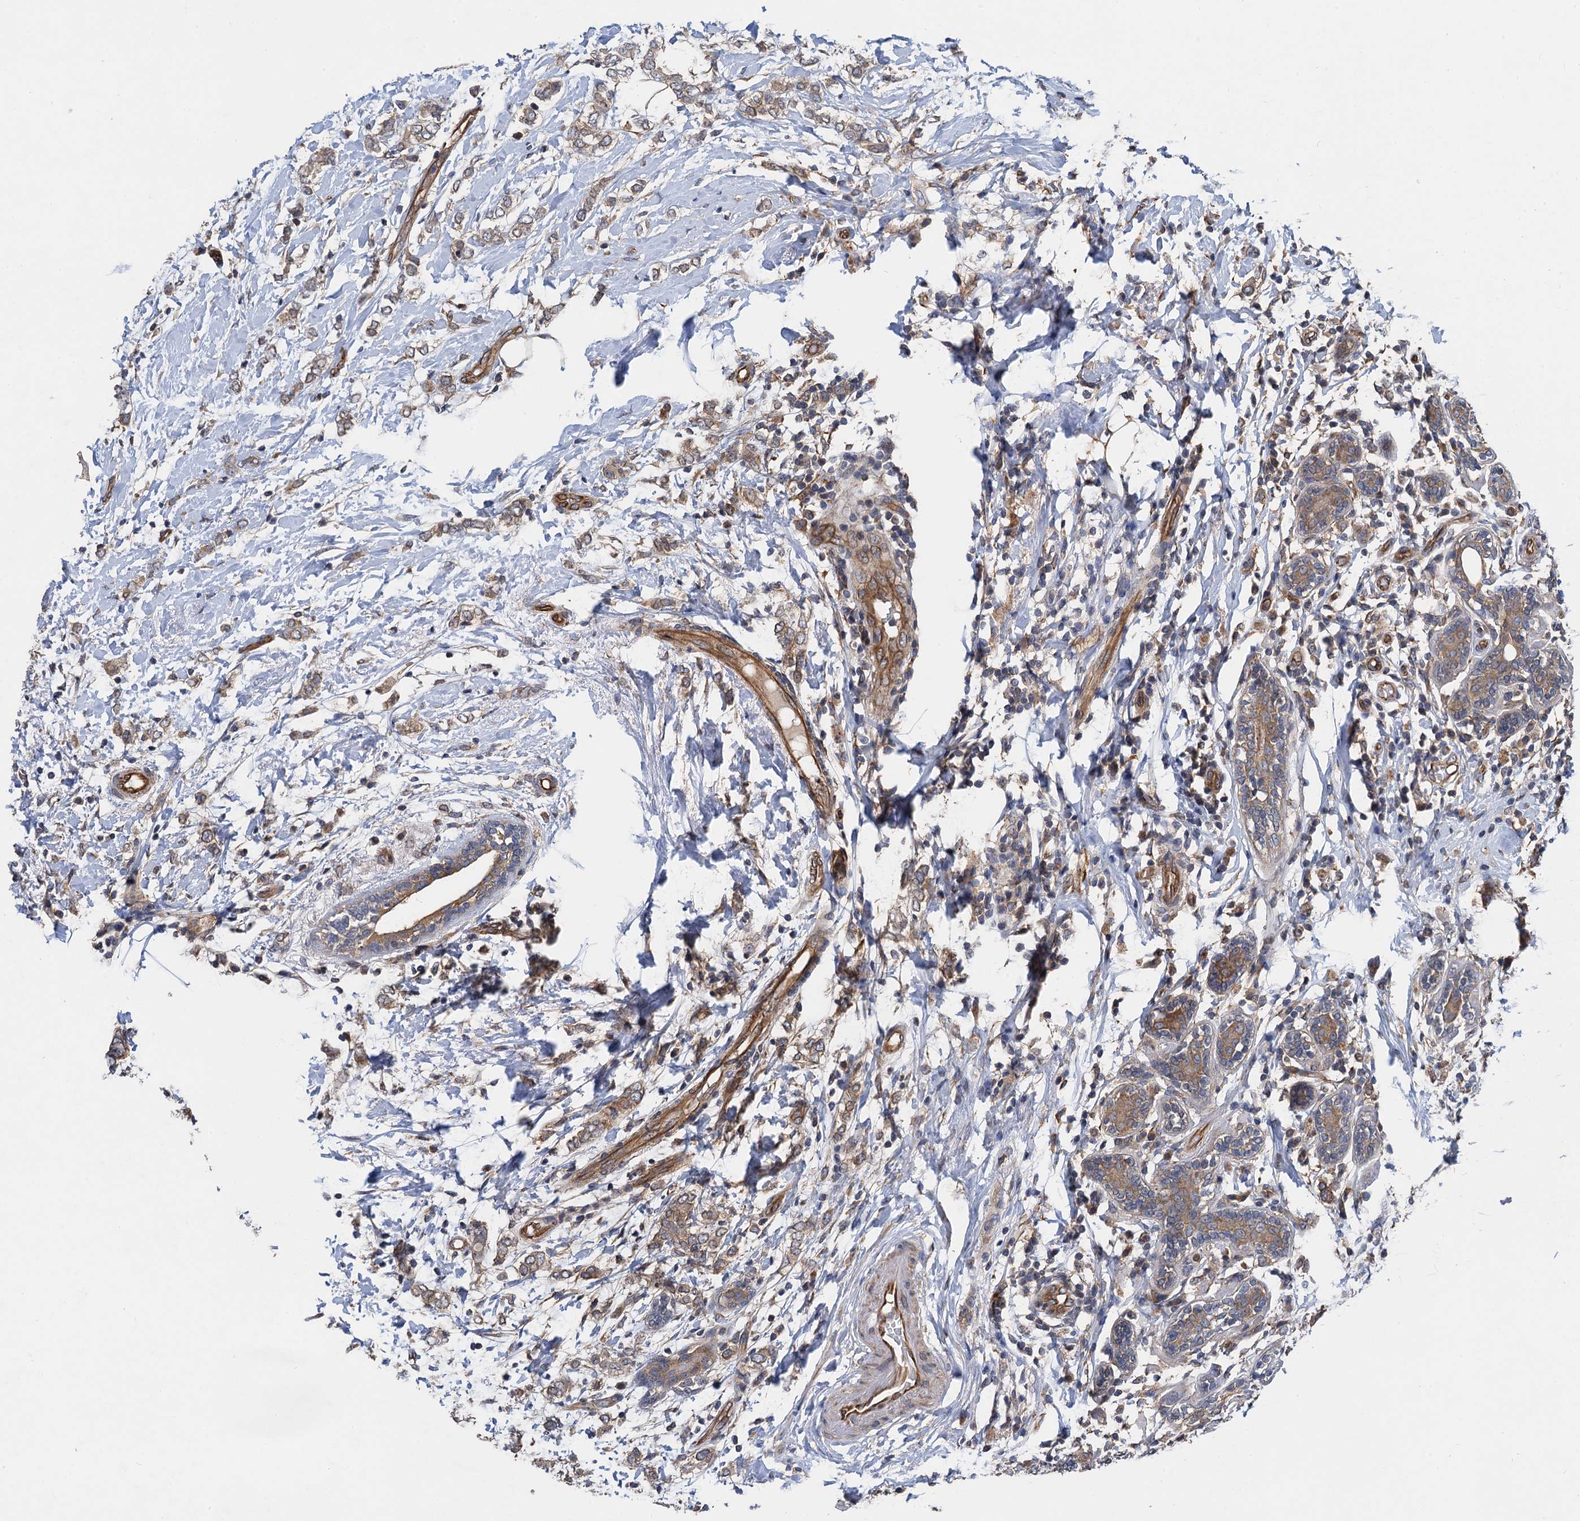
{"staining": {"intensity": "moderate", "quantity": ">75%", "location": "cytoplasmic/membranous"}, "tissue": "breast cancer", "cell_type": "Tumor cells", "image_type": "cancer", "snomed": [{"axis": "morphology", "description": "Normal tissue, NOS"}, {"axis": "morphology", "description": "Lobular carcinoma"}, {"axis": "topography", "description": "Breast"}], "caption": "This image displays lobular carcinoma (breast) stained with immunohistochemistry (IHC) to label a protein in brown. The cytoplasmic/membranous of tumor cells show moderate positivity for the protein. Nuclei are counter-stained blue.", "gene": "PJA2", "patient": {"sex": "female", "age": 47}}